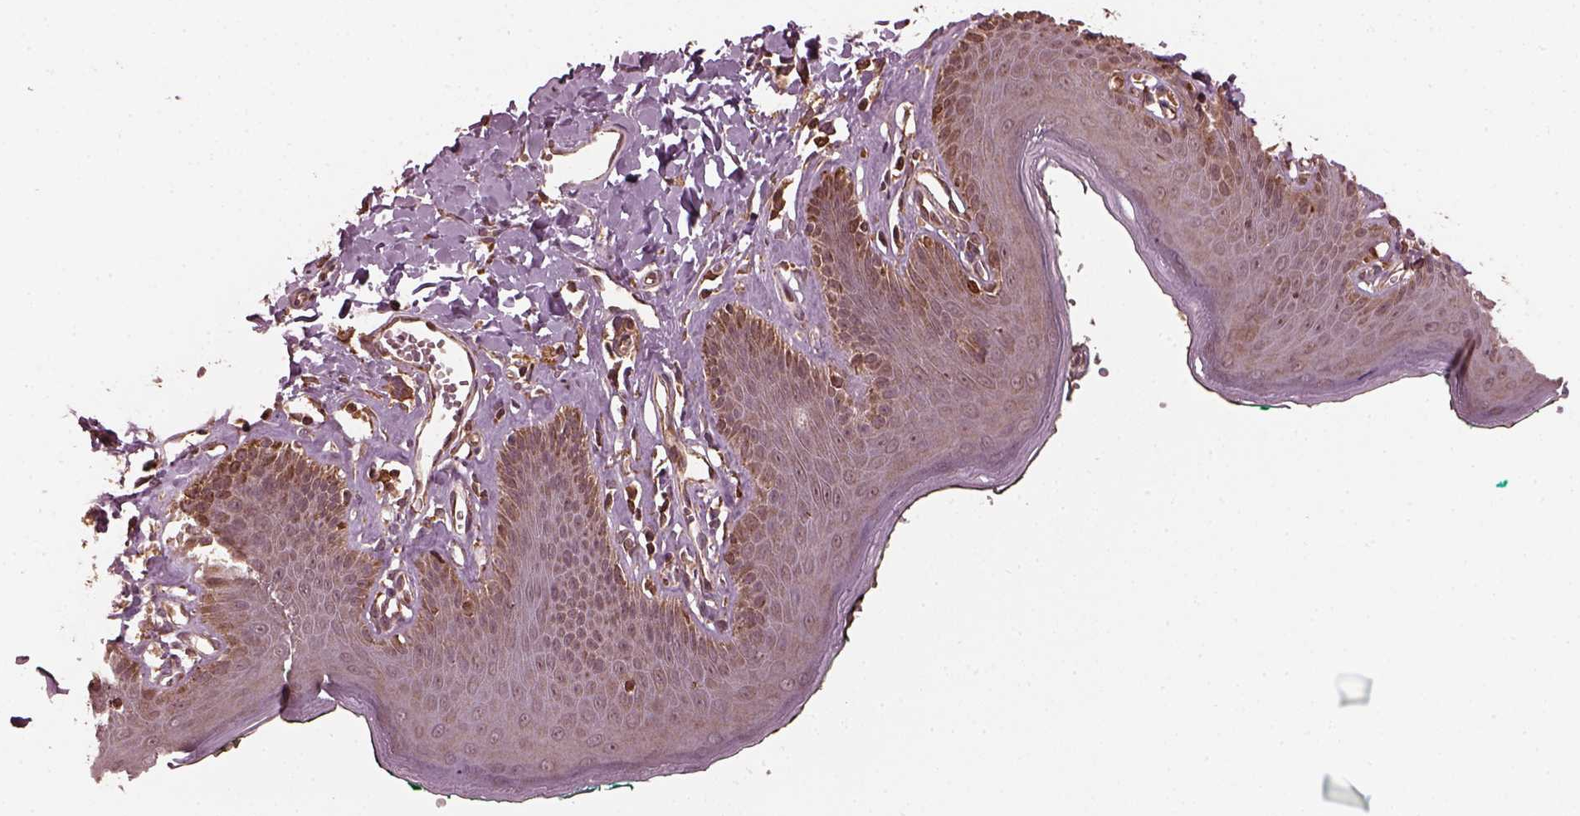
{"staining": {"intensity": "moderate", "quantity": "<25%", "location": "cytoplasmic/membranous"}, "tissue": "skin", "cell_type": "Epidermal cells", "image_type": "normal", "snomed": [{"axis": "morphology", "description": "Normal tissue, NOS"}, {"axis": "topography", "description": "Vulva"}, {"axis": "topography", "description": "Peripheral nerve tissue"}], "caption": "A brown stain shows moderate cytoplasmic/membranous staining of a protein in epidermal cells of normal human skin.", "gene": "ZNF292", "patient": {"sex": "female", "age": 66}}